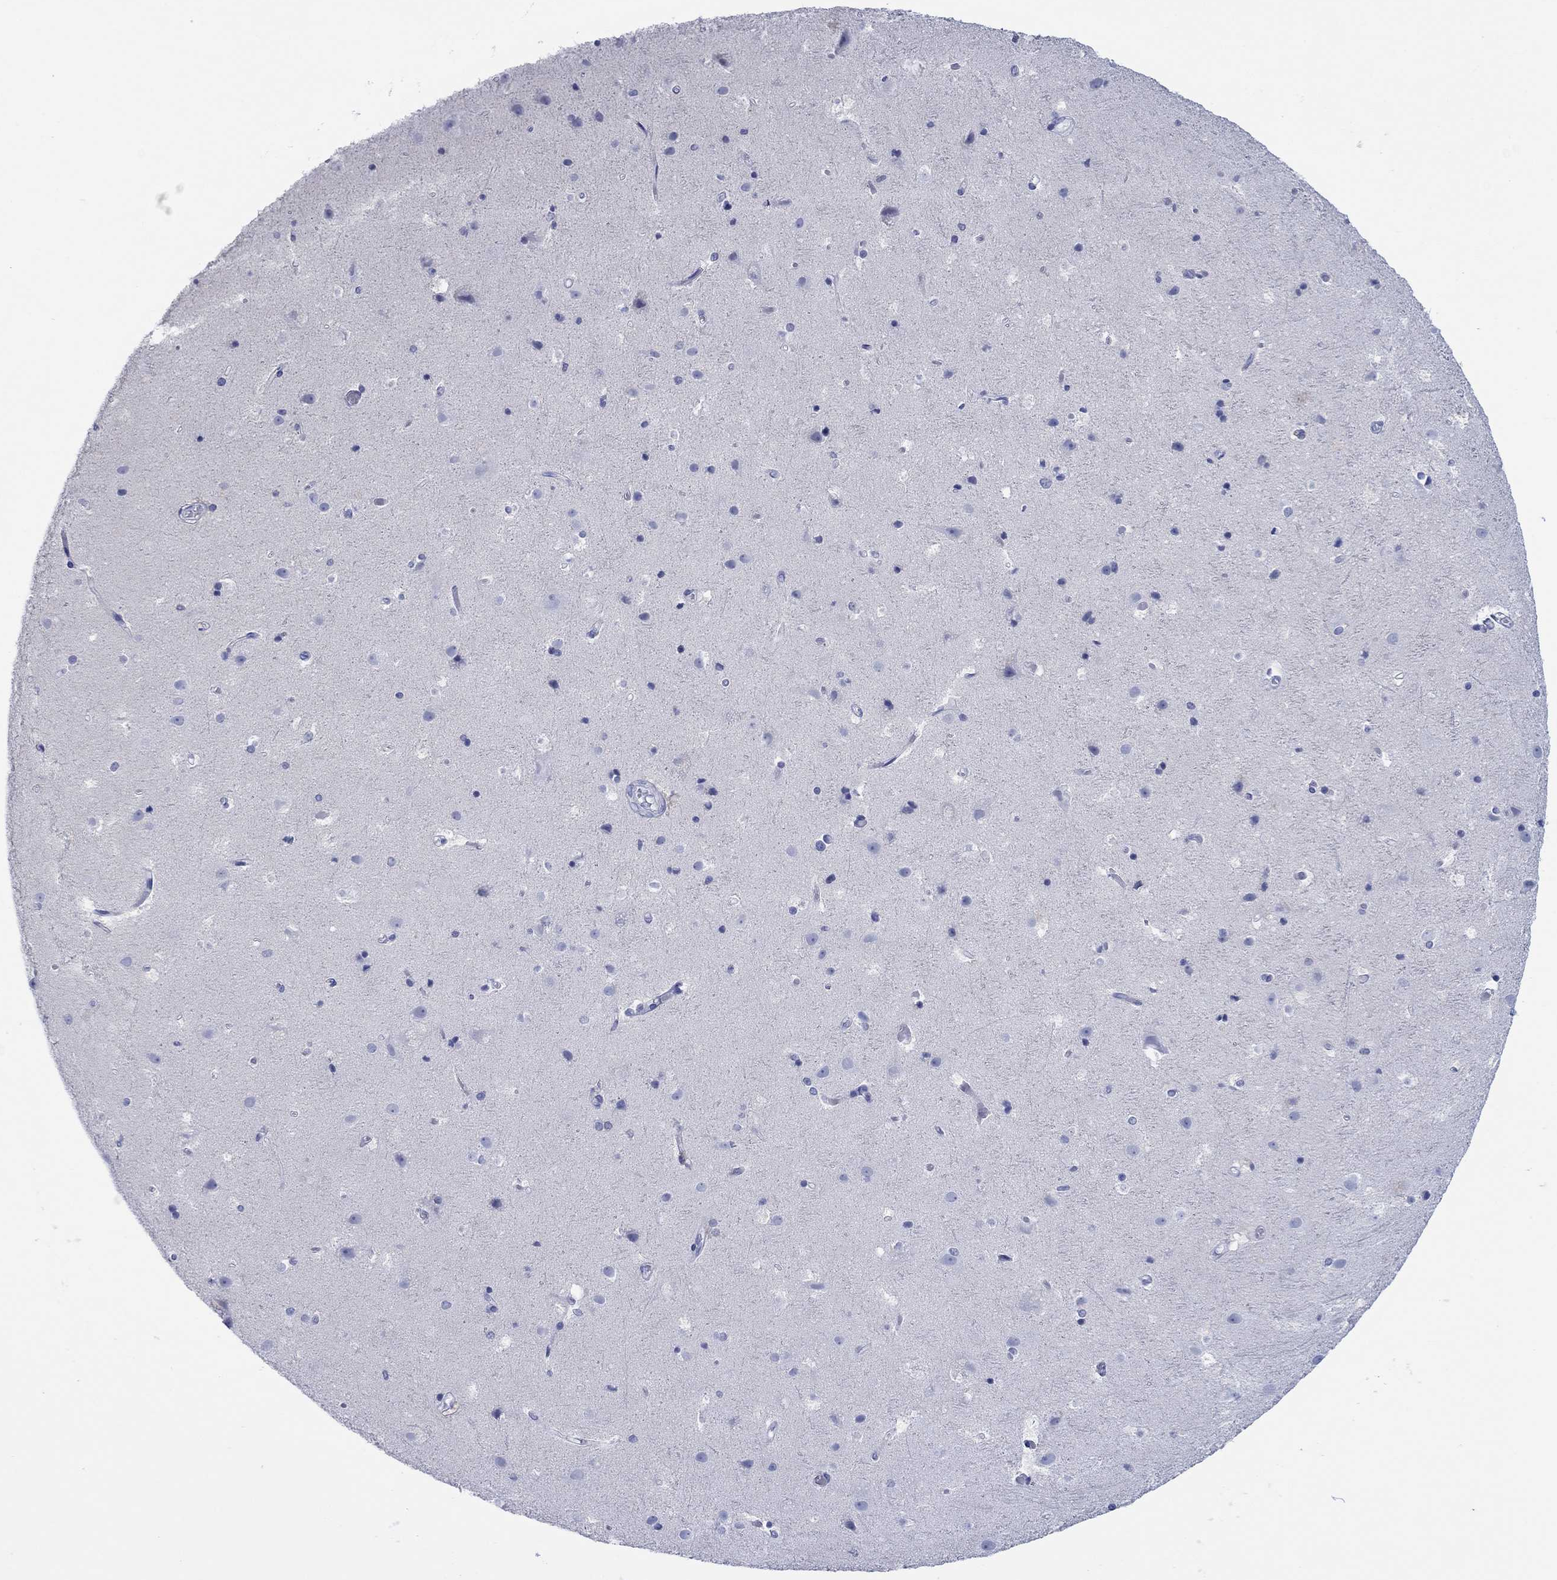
{"staining": {"intensity": "negative", "quantity": "none", "location": "none"}, "tissue": "cerebral cortex", "cell_type": "Endothelial cells", "image_type": "normal", "snomed": [{"axis": "morphology", "description": "Normal tissue, NOS"}, {"axis": "topography", "description": "Cerebral cortex"}], "caption": "Immunohistochemical staining of benign cerebral cortex reveals no significant positivity in endothelial cells.", "gene": "MLANA", "patient": {"sex": "female", "age": 52}}